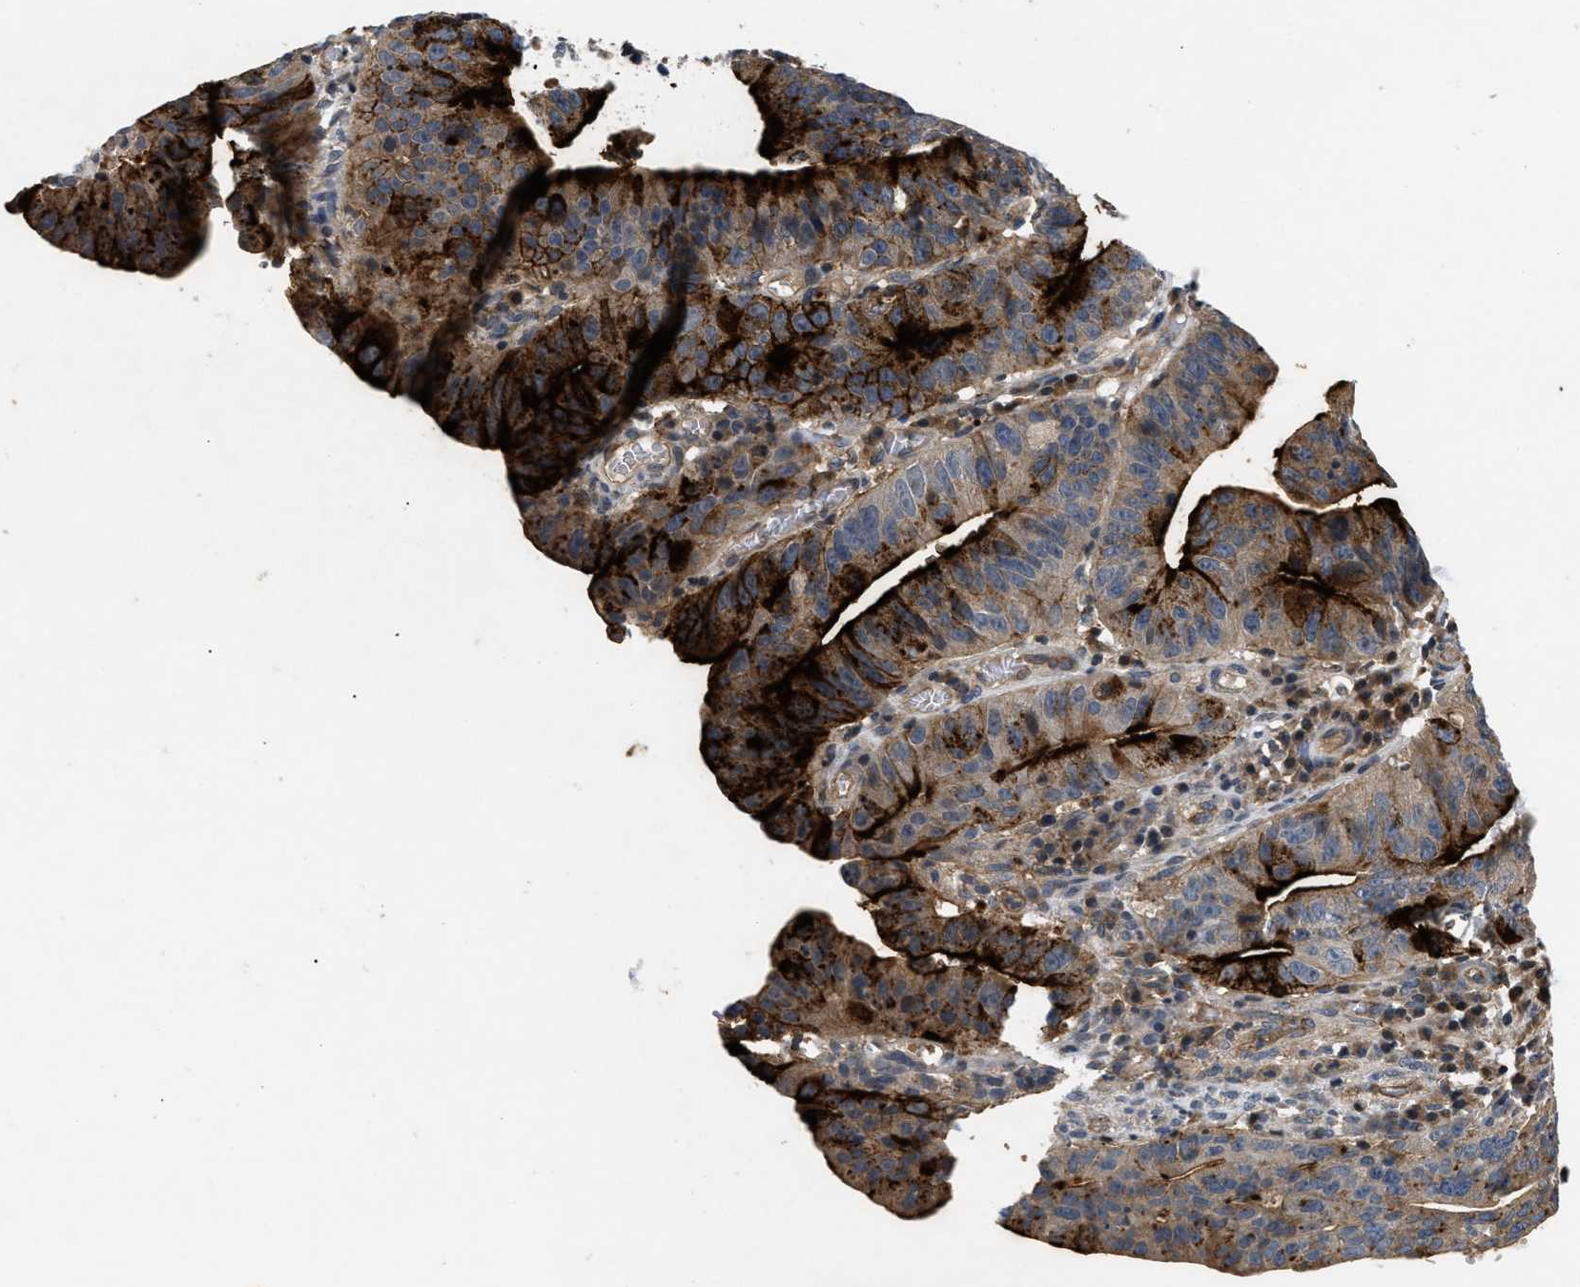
{"staining": {"intensity": "strong", "quantity": ">75%", "location": "cytoplasmic/membranous"}, "tissue": "stomach cancer", "cell_type": "Tumor cells", "image_type": "cancer", "snomed": [{"axis": "morphology", "description": "Adenocarcinoma, NOS"}, {"axis": "topography", "description": "Stomach"}], "caption": "Strong cytoplasmic/membranous expression is seen in about >75% of tumor cells in stomach cancer.", "gene": "HMGCR", "patient": {"sex": "male", "age": 59}}